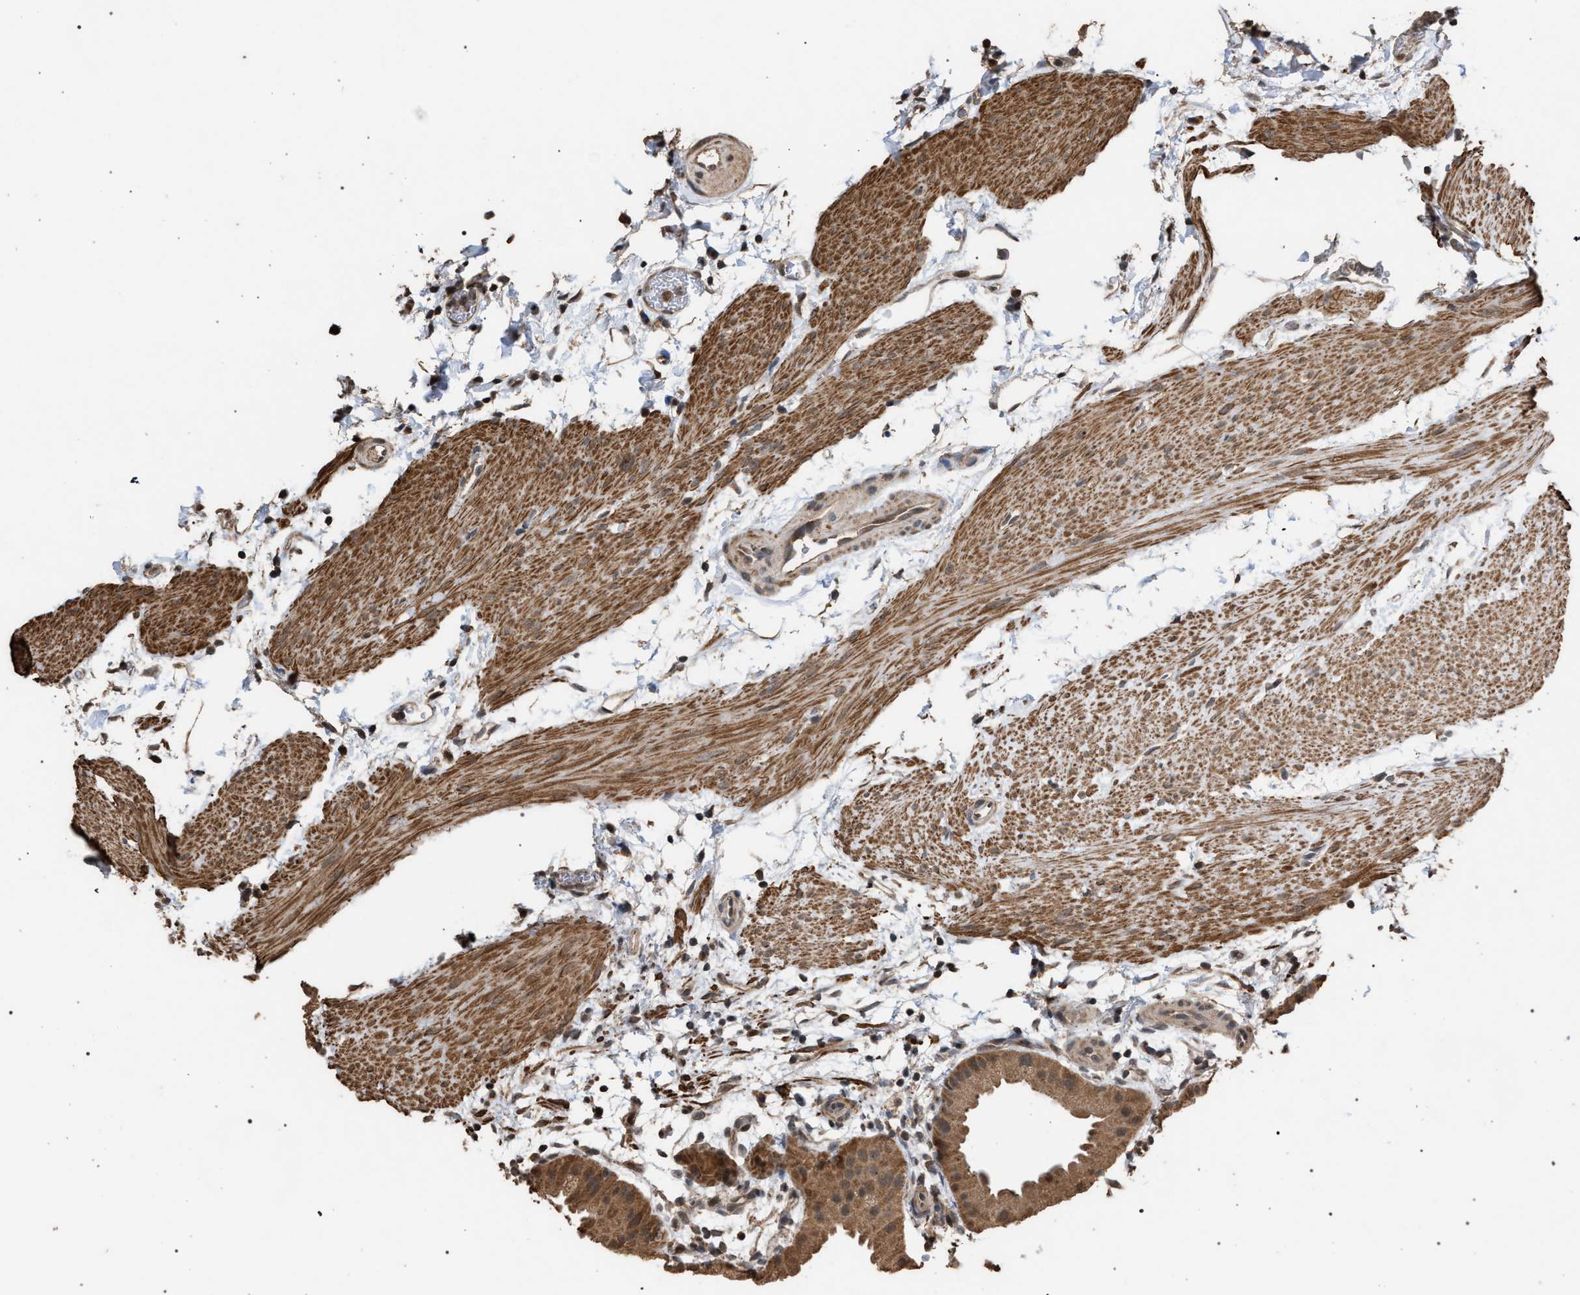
{"staining": {"intensity": "moderate", "quantity": ">75%", "location": "cytoplasmic/membranous"}, "tissue": "gallbladder", "cell_type": "Glandular cells", "image_type": "normal", "snomed": [{"axis": "morphology", "description": "Normal tissue, NOS"}, {"axis": "topography", "description": "Gallbladder"}], "caption": "The immunohistochemical stain labels moderate cytoplasmic/membranous positivity in glandular cells of benign gallbladder. The protein of interest is stained brown, and the nuclei are stained in blue (DAB IHC with brightfield microscopy, high magnification).", "gene": "NAA35", "patient": {"sex": "female", "age": 64}}